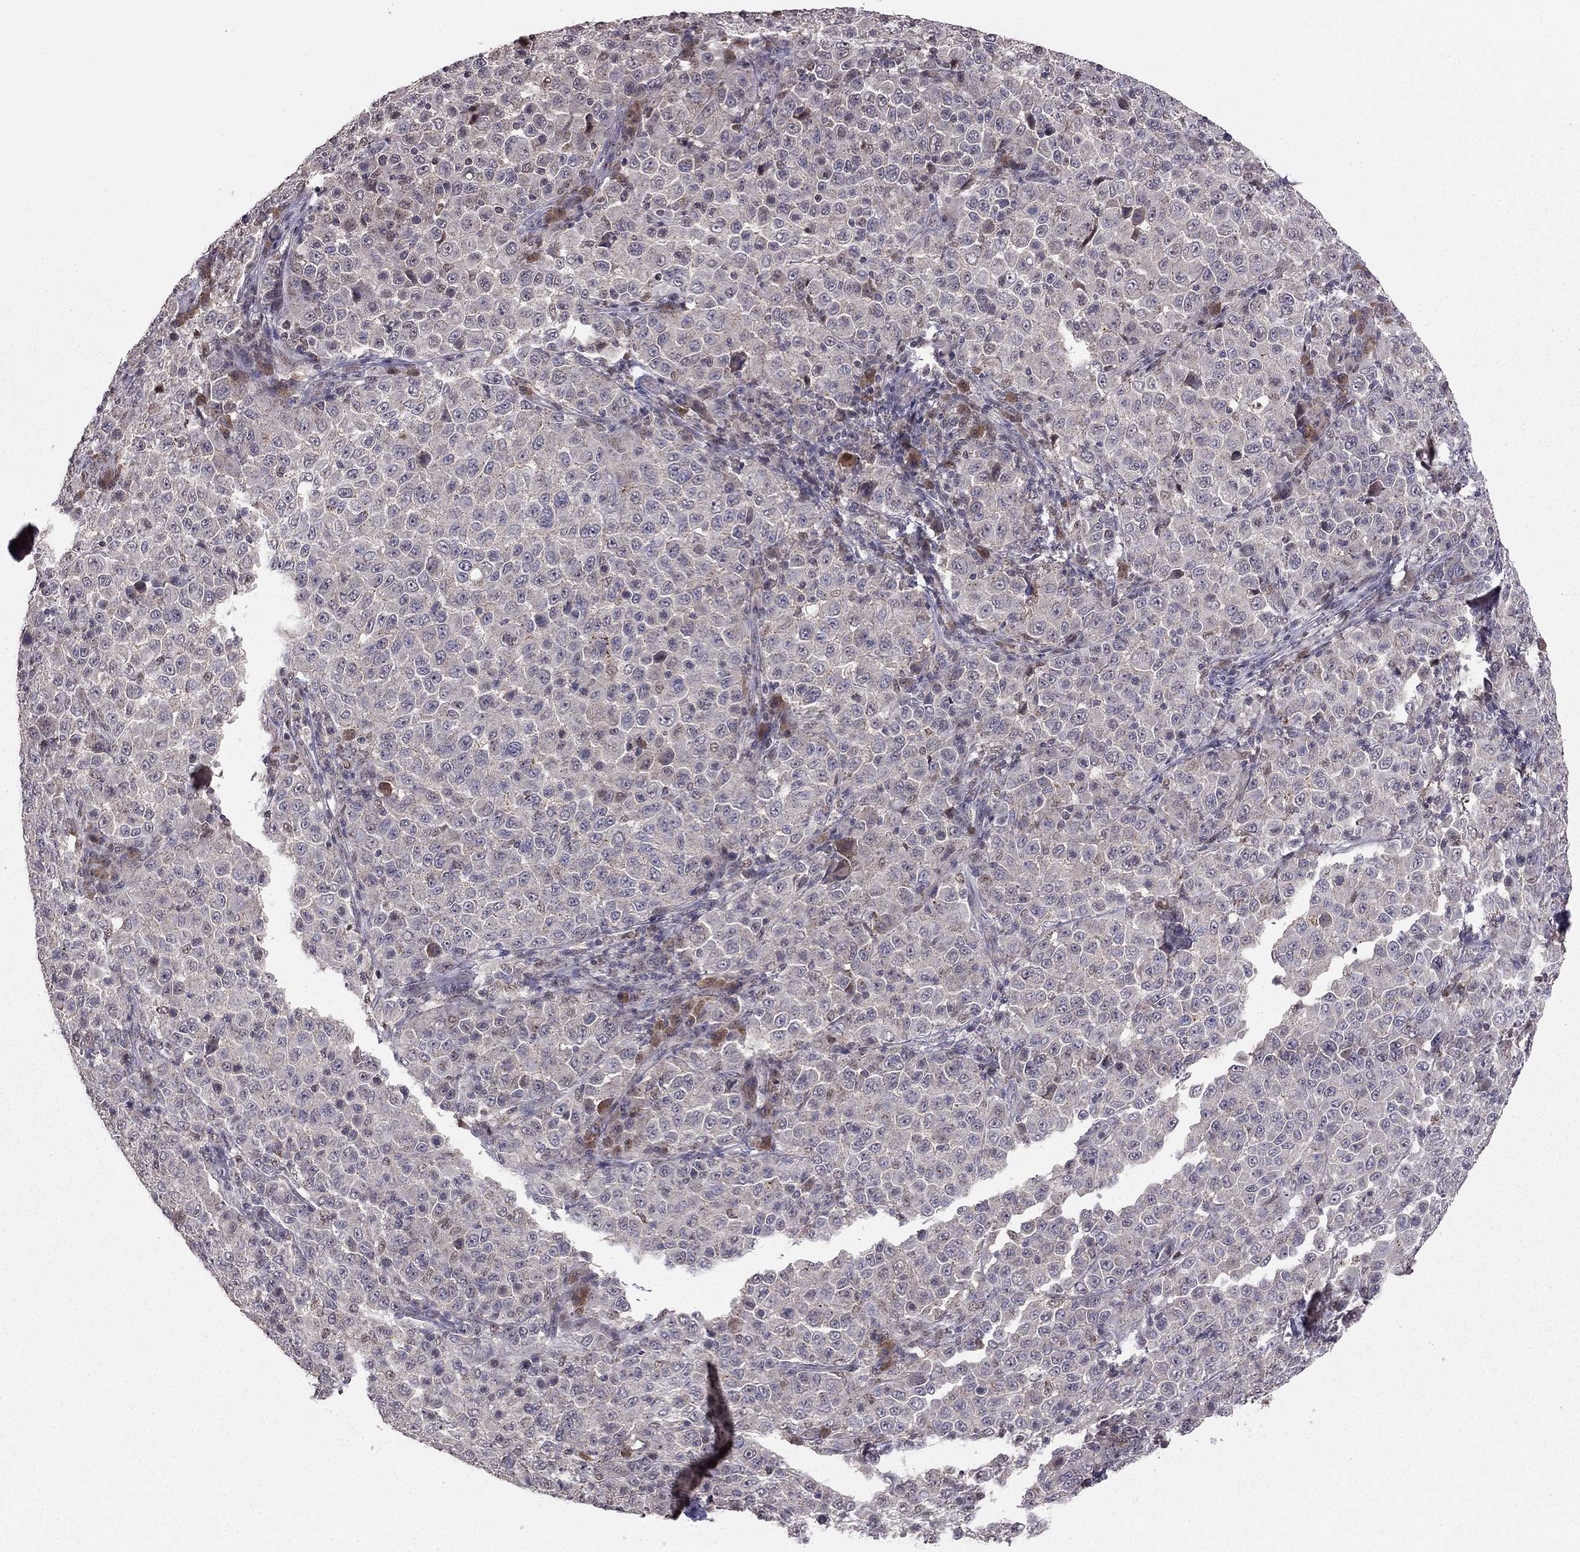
{"staining": {"intensity": "negative", "quantity": "none", "location": "none"}, "tissue": "melanoma", "cell_type": "Tumor cells", "image_type": "cancer", "snomed": [{"axis": "morphology", "description": "Malignant melanoma, NOS"}, {"axis": "topography", "description": "Skin"}], "caption": "A photomicrograph of melanoma stained for a protein shows no brown staining in tumor cells. (Stains: DAB IHC with hematoxylin counter stain, Microscopy: brightfield microscopy at high magnification).", "gene": "HCN1", "patient": {"sex": "female", "age": 57}}